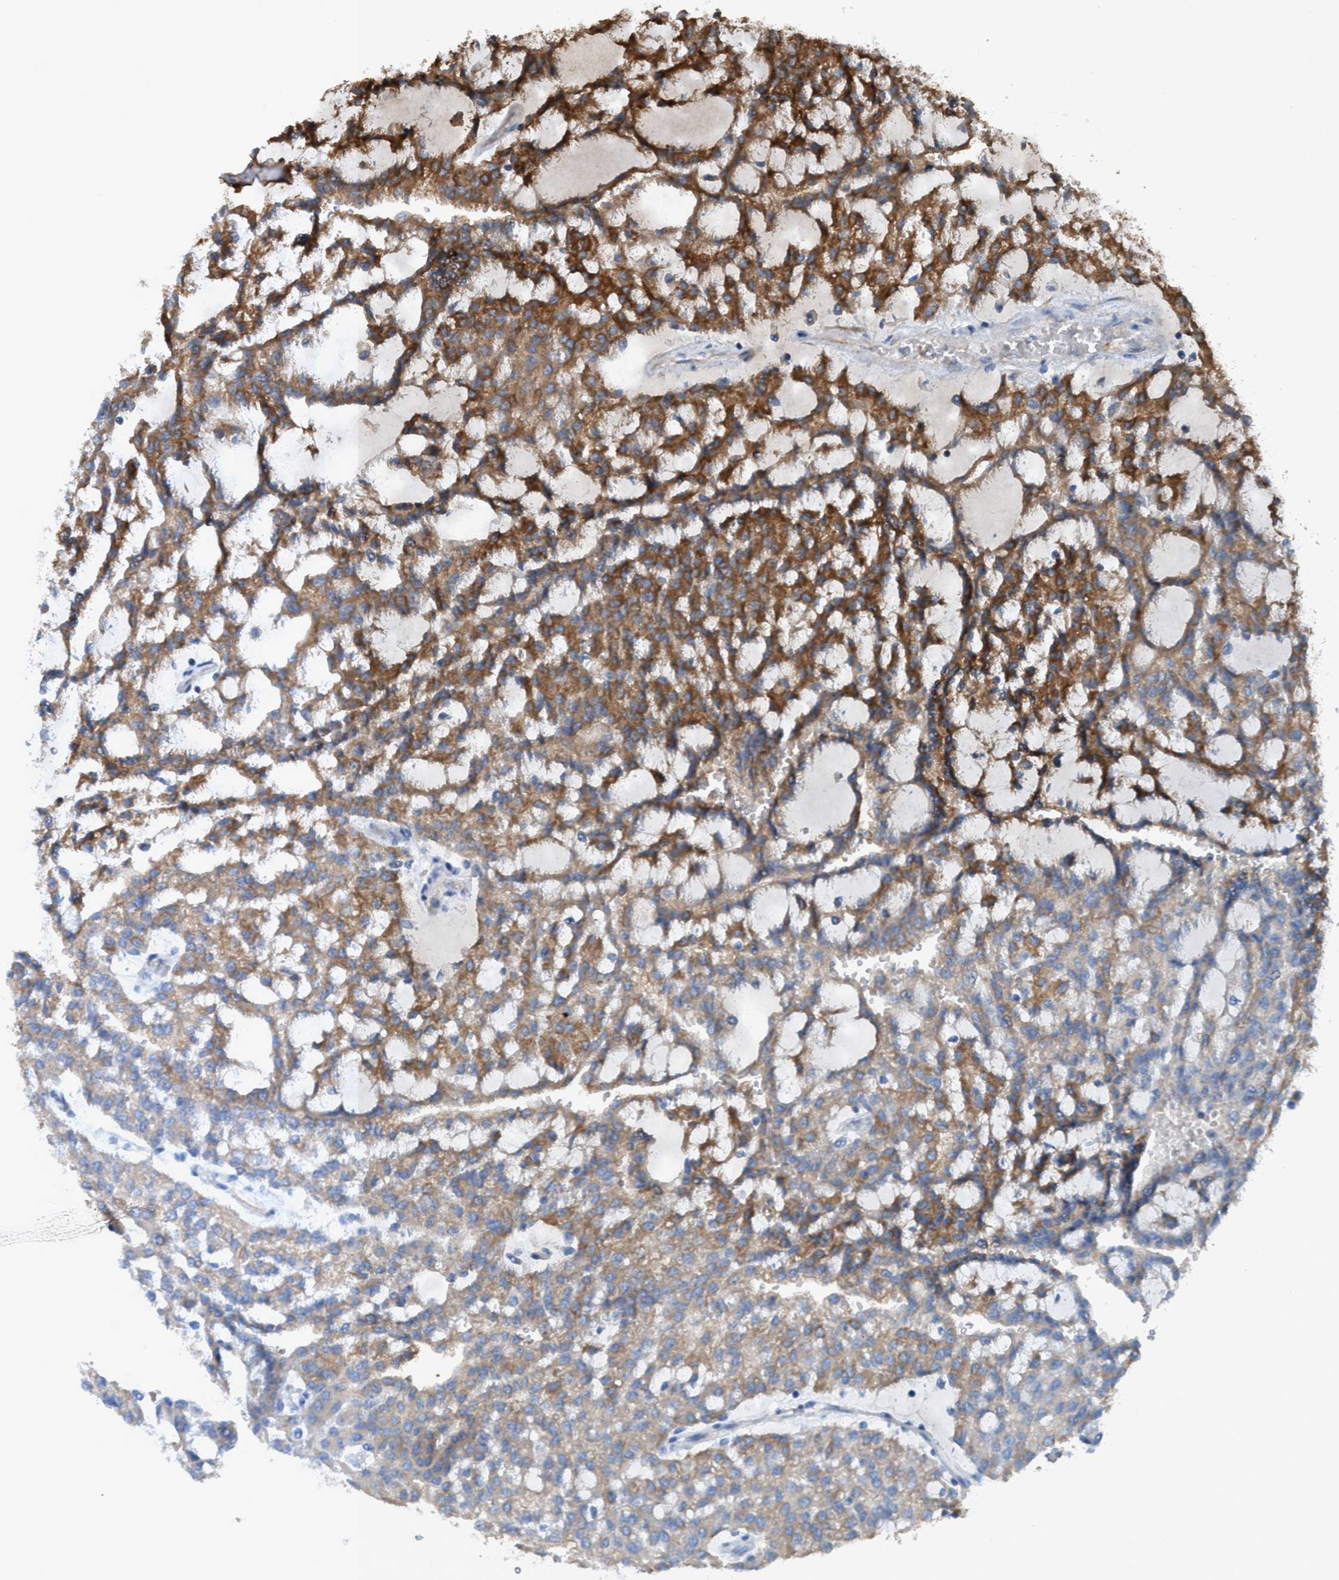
{"staining": {"intensity": "moderate", "quantity": ">75%", "location": "cytoplasmic/membranous"}, "tissue": "renal cancer", "cell_type": "Tumor cells", "image_type": "cancer", "snomed": [{"axis": "morphology", "description": "Adenocarcinoma, NOS"}, {"axis": "topography", "description": "Kidney"}], "caption": "Protein expression analysis of renal cancer (adenocarcinoma) shows moderate cytoplasmic/membranous staining in approximately >75% of tumor cells.", "gene": "NMT1", "patient": {"sex": "male", "age": 63}}